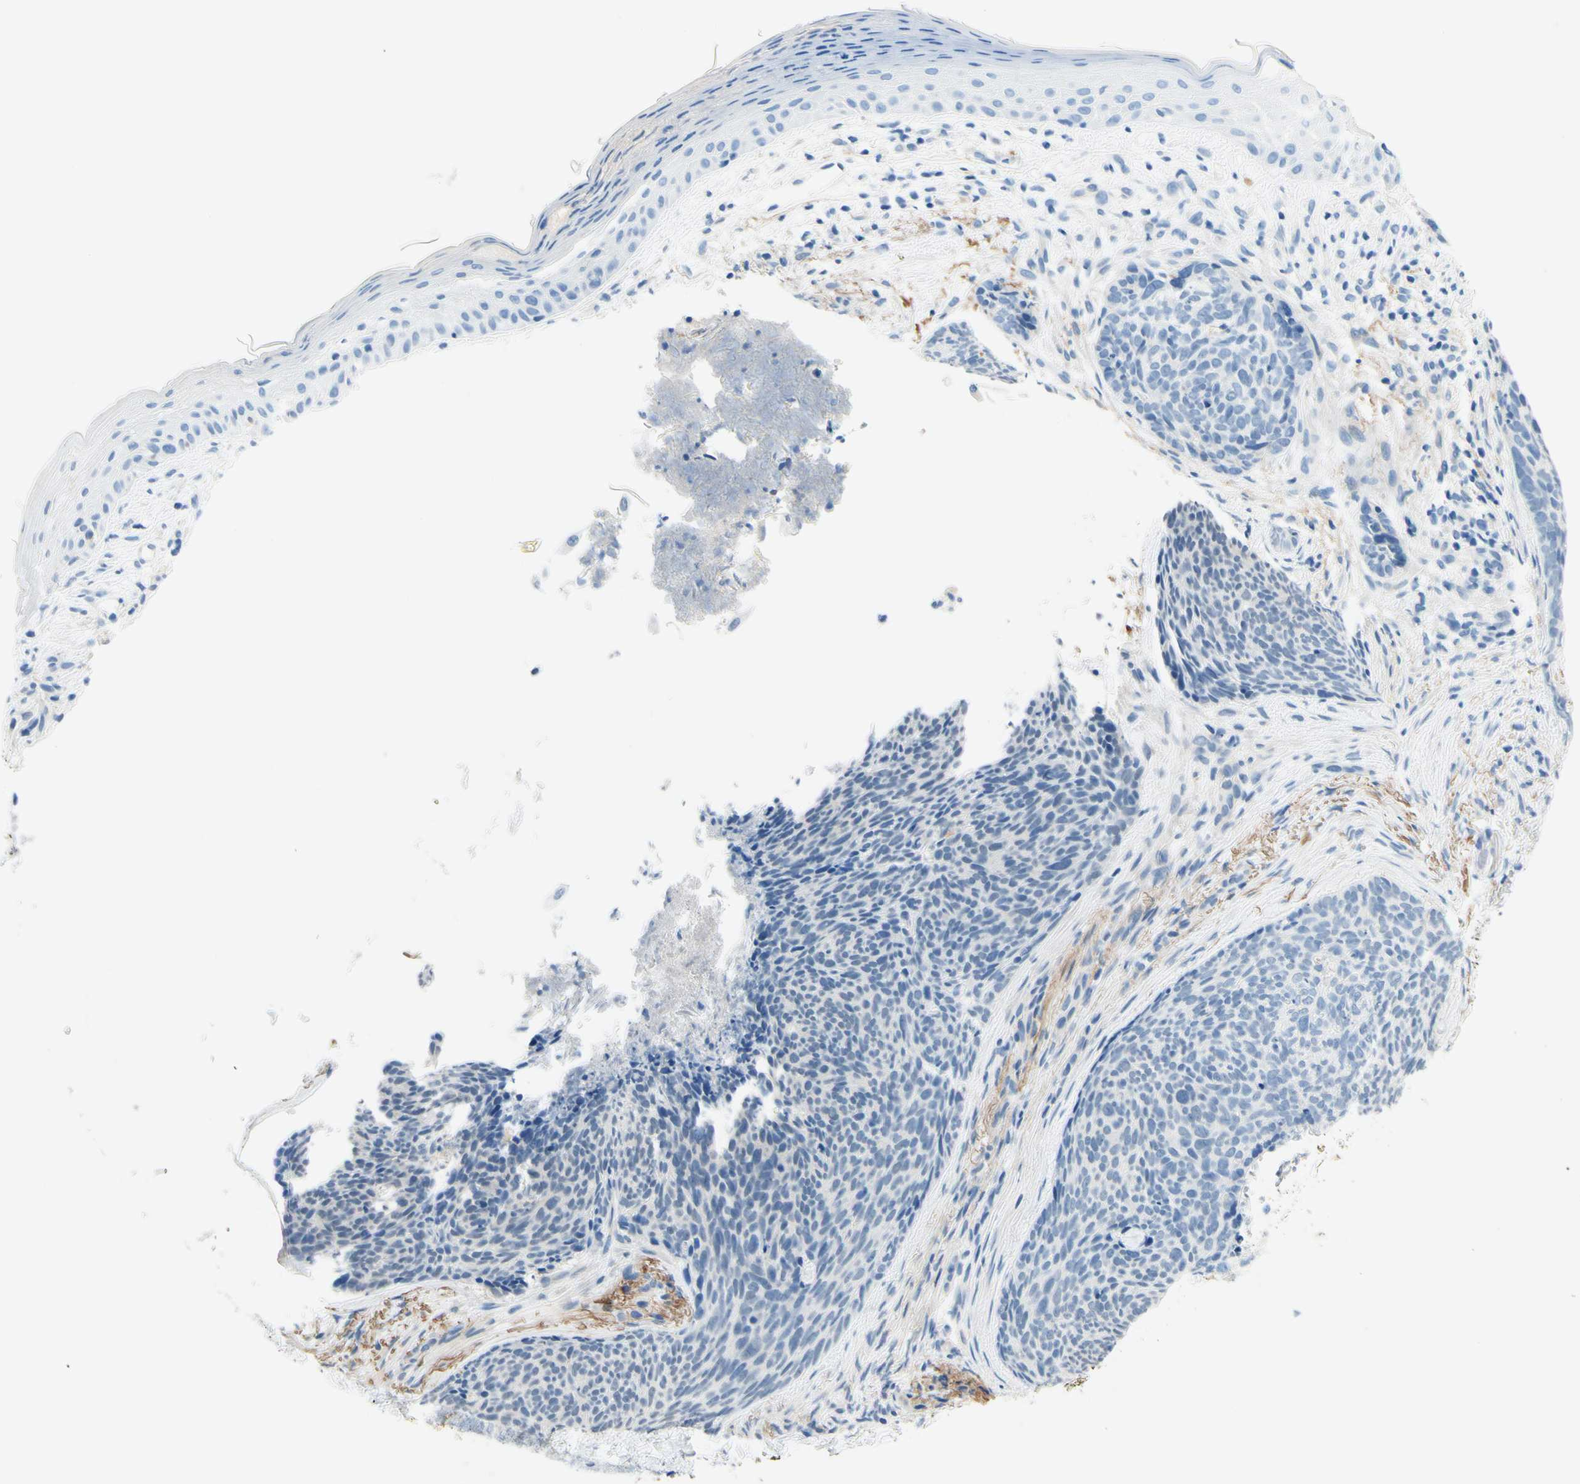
{"staining": {"intensity": "negative", "quantity": "none", "location": "none"}, "tissue": "skin cancer", "cell_type": "Tumor cells", "image_type": "cancer", "snomed": [{"axis": "morphology", "description": "Basal cell carcinoma"}, {"axis": "topography", "description": "Skin"}], "caption": "A photomicrograph of skin basal cell carcinoma stained for a protein reveals no brown staining in tumor cells.", "gene": "PASD1", "patient": {"sex": "female", "age": 70}}